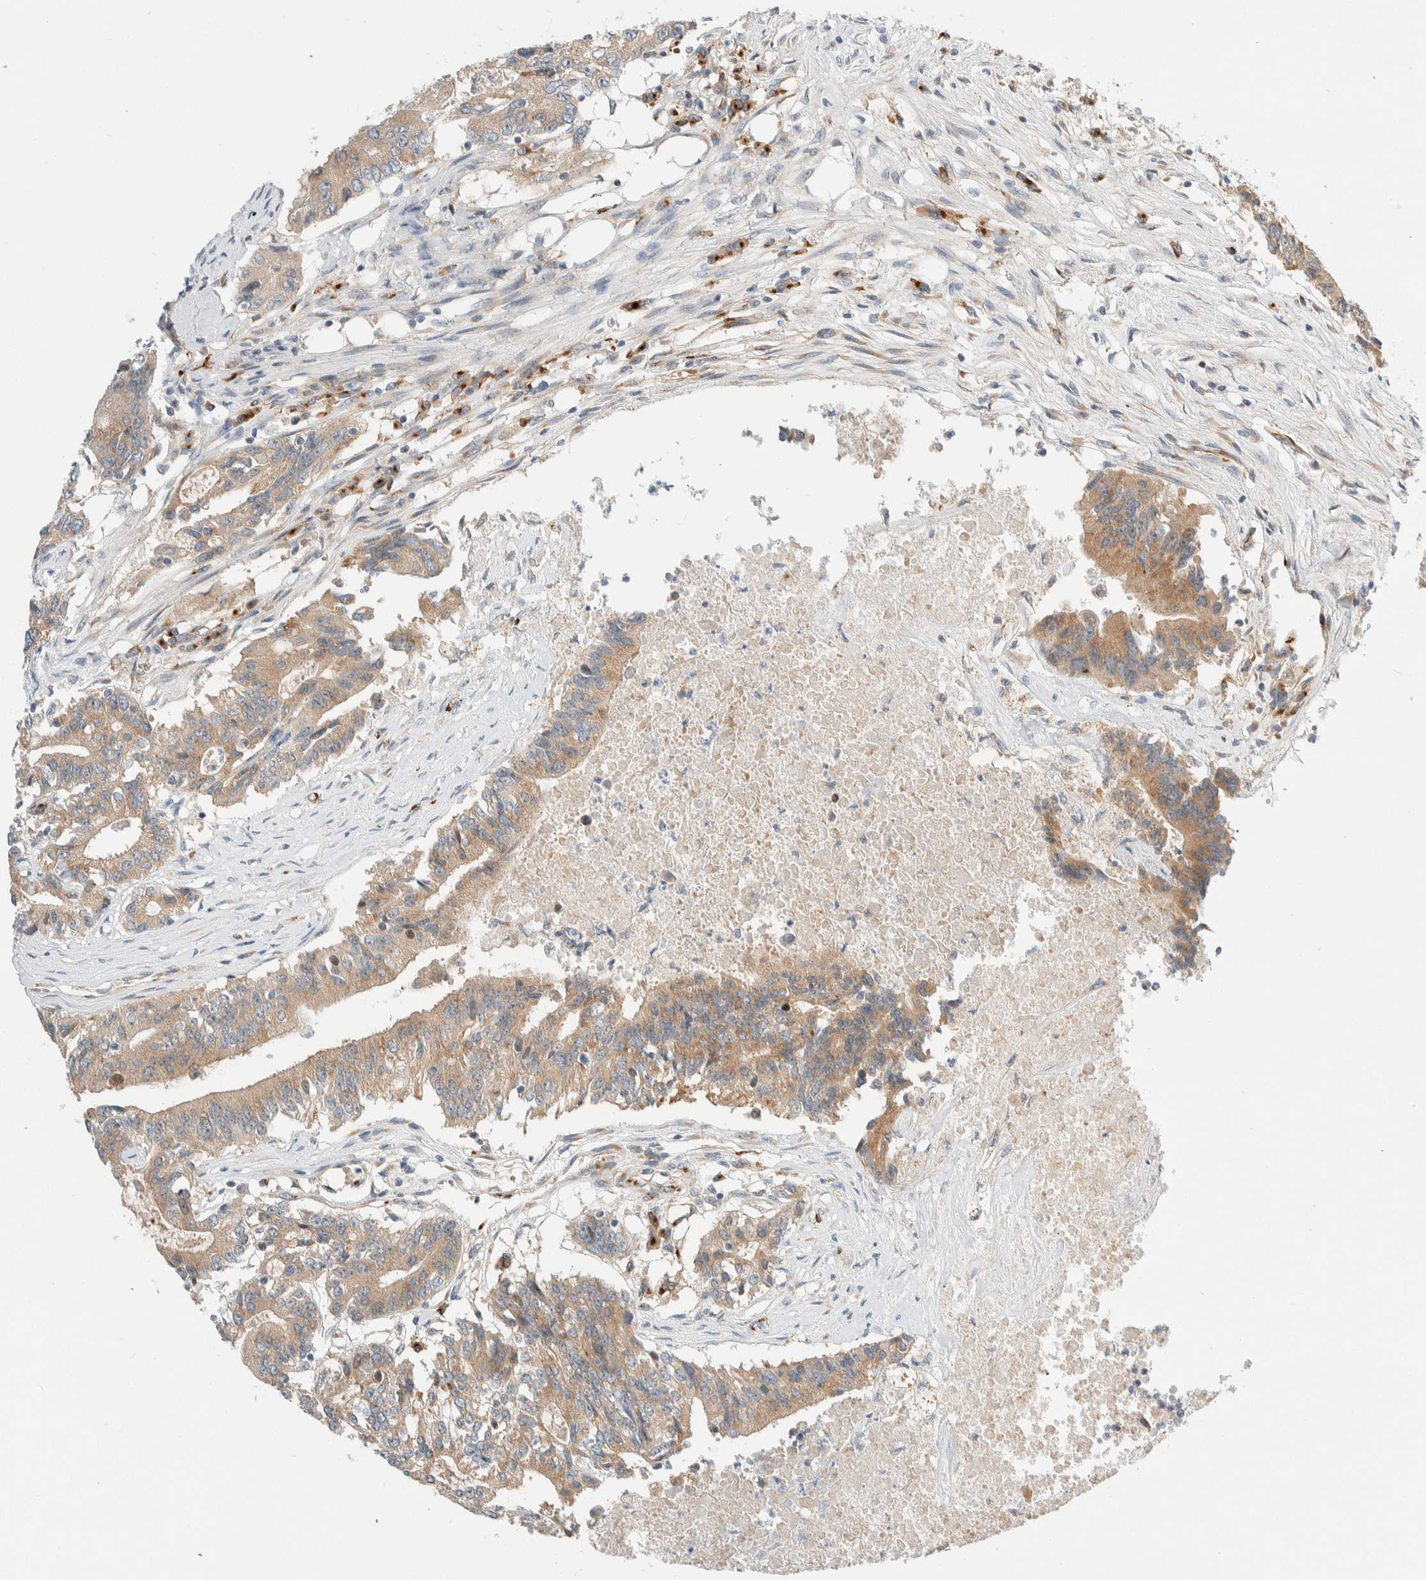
{"staining": {"intensity": "moderate", "quantity": ">75%", "location": "cytoplasmic/membranous"}, "tissue": "colorectal cancer", "cell_type": "Tumor cells", "image_type": "cancer", "snomed": [{"axis": "morphology", "description": "Adenocarcinoma, NOS"}, {"axis": "topography", "description": "Colon"}], "caption": "Protein staining of adenocarcinoma (colorectal) tissue displays moderate cytoplasmic/membranous staining in about >75% of tumor cells.", "gene": "TMEM184B", "patient": {"sex": "female", "age": 77}}